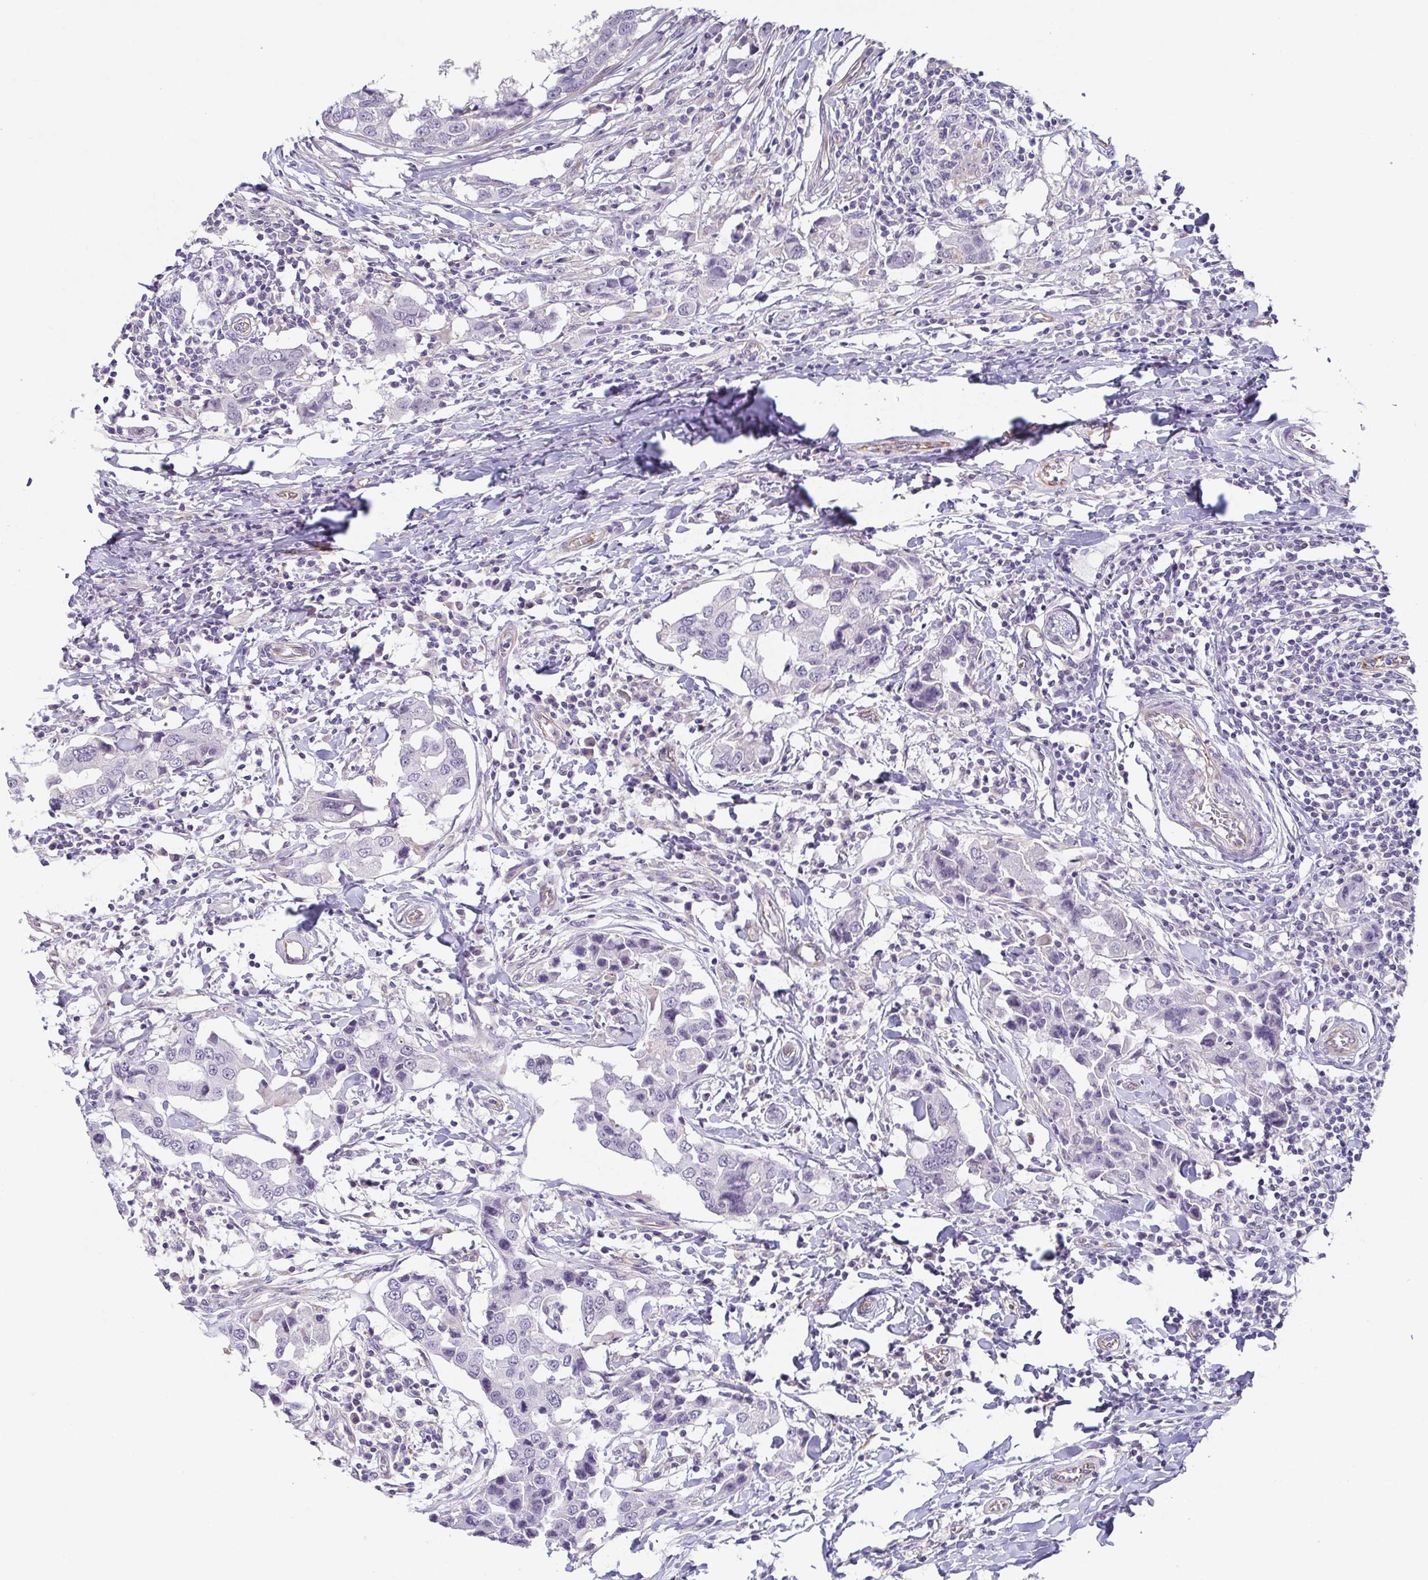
{"staining": {"intensity": "negative", "quantity": "none", "location": "none"}, "tissue": "breast cancer", "cell_type": "Tumor cells", "image_type": "cancer", "snomed": [{"axis": "morphology", "description": "Duct carcinoma"}, {"axis": "topography", "description": "Breast"}], "caption": "This histopathology image is of invasive ductal carcinoma (breast) stained with IHC to label a protein in brown with the nuclei are counter-stained blue. There is no positivity in tumor cells. (Immunohistochemistry (ihc), brightfield microscopy, high magnification).", "gene": "COL17A1", "patient": {"sex": "female", "age": 27}}